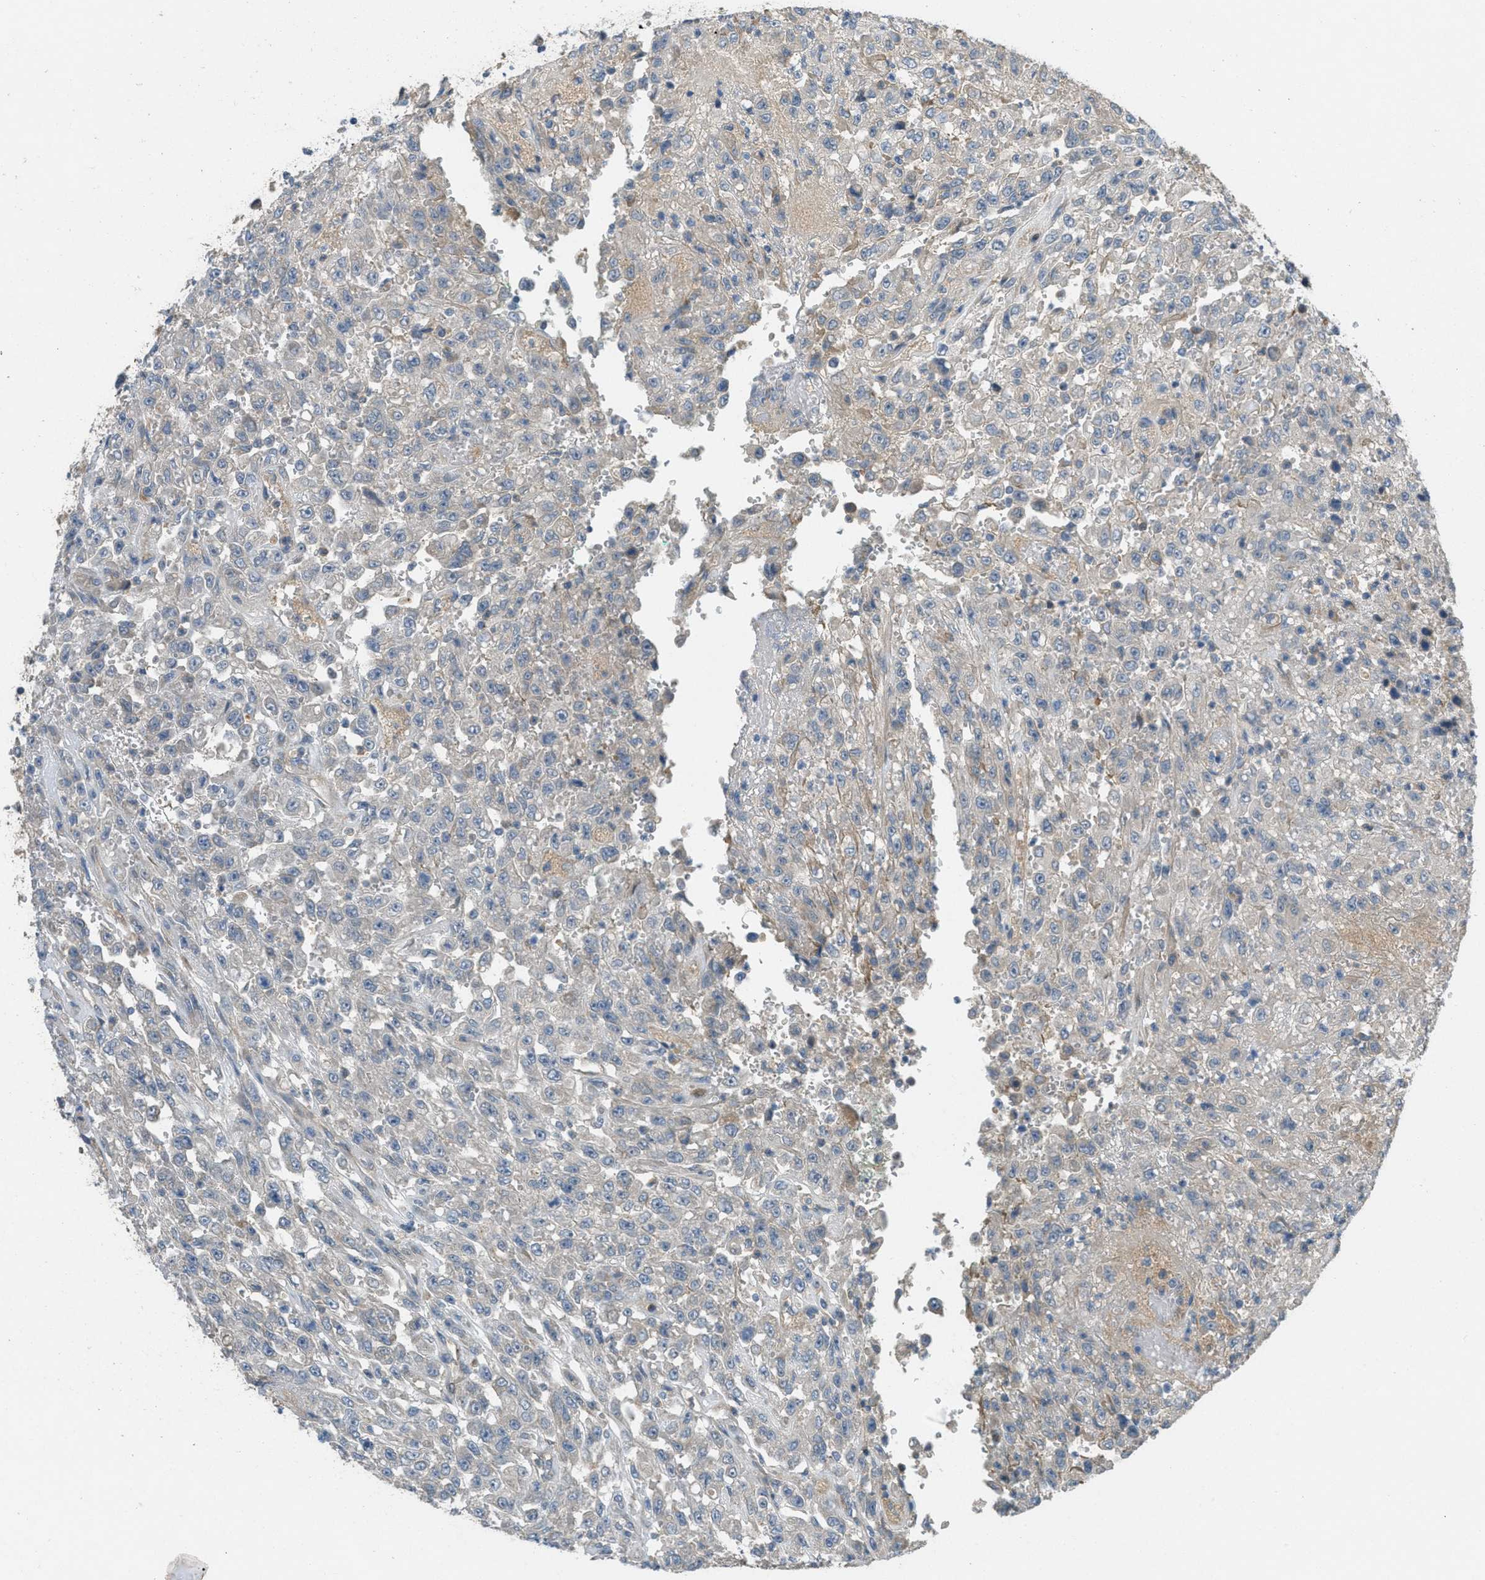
{"staining": {"intensity": "negative", "quantity": "none", "location": "none"}, "tissue": "urothelial cancer", "cell_type": "Tumor cells", "image_type": "cancer", "snomed": [{"axis": "morphology", "description": "Urothelial carcinoma, High grade"}, {"axis": "topography", "description": "Urinary bladder"}], "caption": "A micrograph of high-grade urothelial carcinoma stained for a protein shows no brown staining in tumor cells. (DAB (3,3'-diaminobenzidine) IHC, high magnification).", "gene": "ADCY6", "patient": {"sex": "male", "age": 46}}